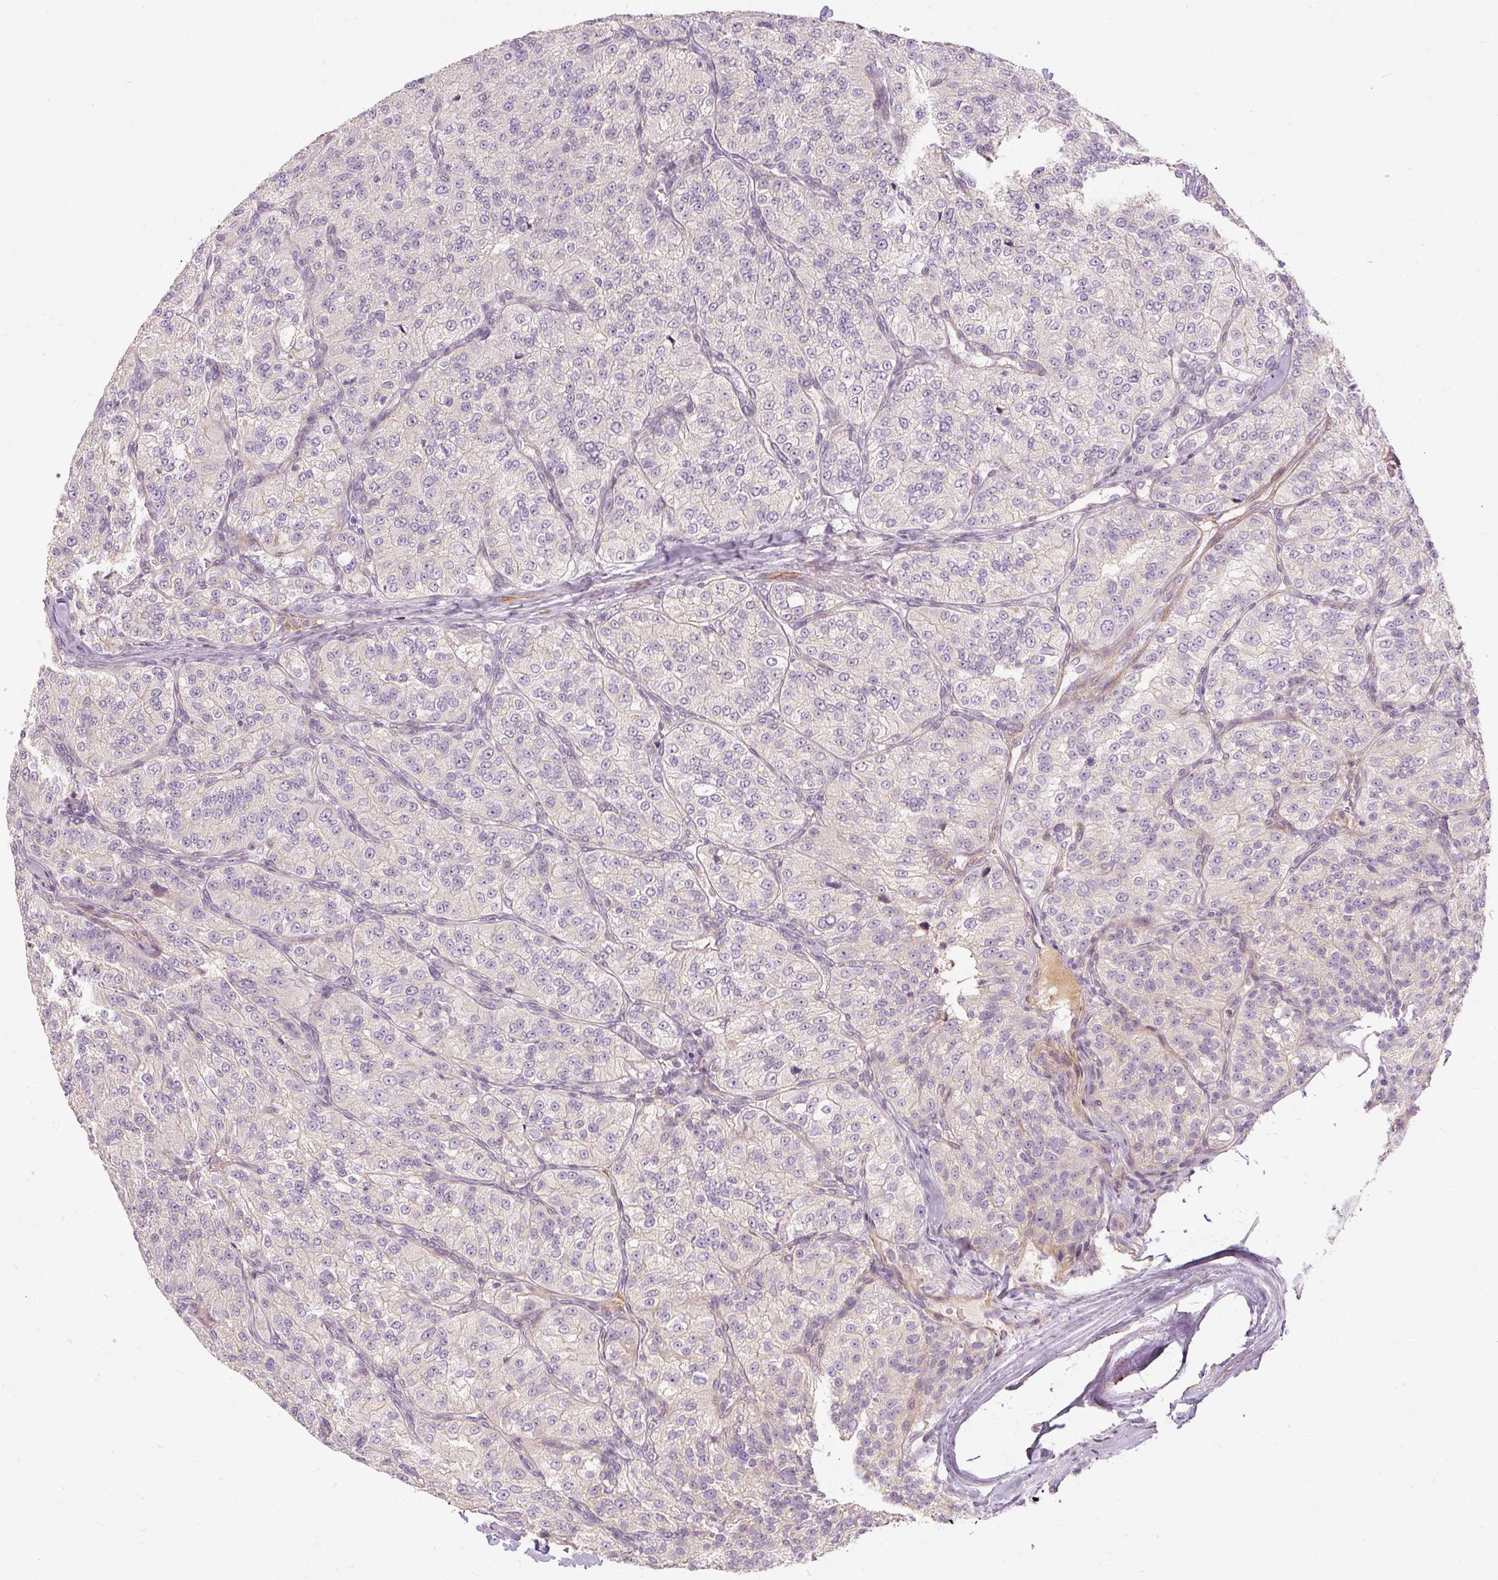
{"staining": {"intensity": "negative", "quantity": "none", "location": "none"}, "tissue": "renal cancer", "cell_type": "Tumor cells", "image_type": "cancer", "snomed": [{"axis": "morphology", "description": "Adenocarcinoma, NOS"}, {"axis": "topography", "description": "Kidney"}], "caption": "Protein analysis of renal adenocarcinoma reveals no significant staining in tumor cells.", "gene": "CAPN3", "patient": {"sex": "female", "age": 63}}